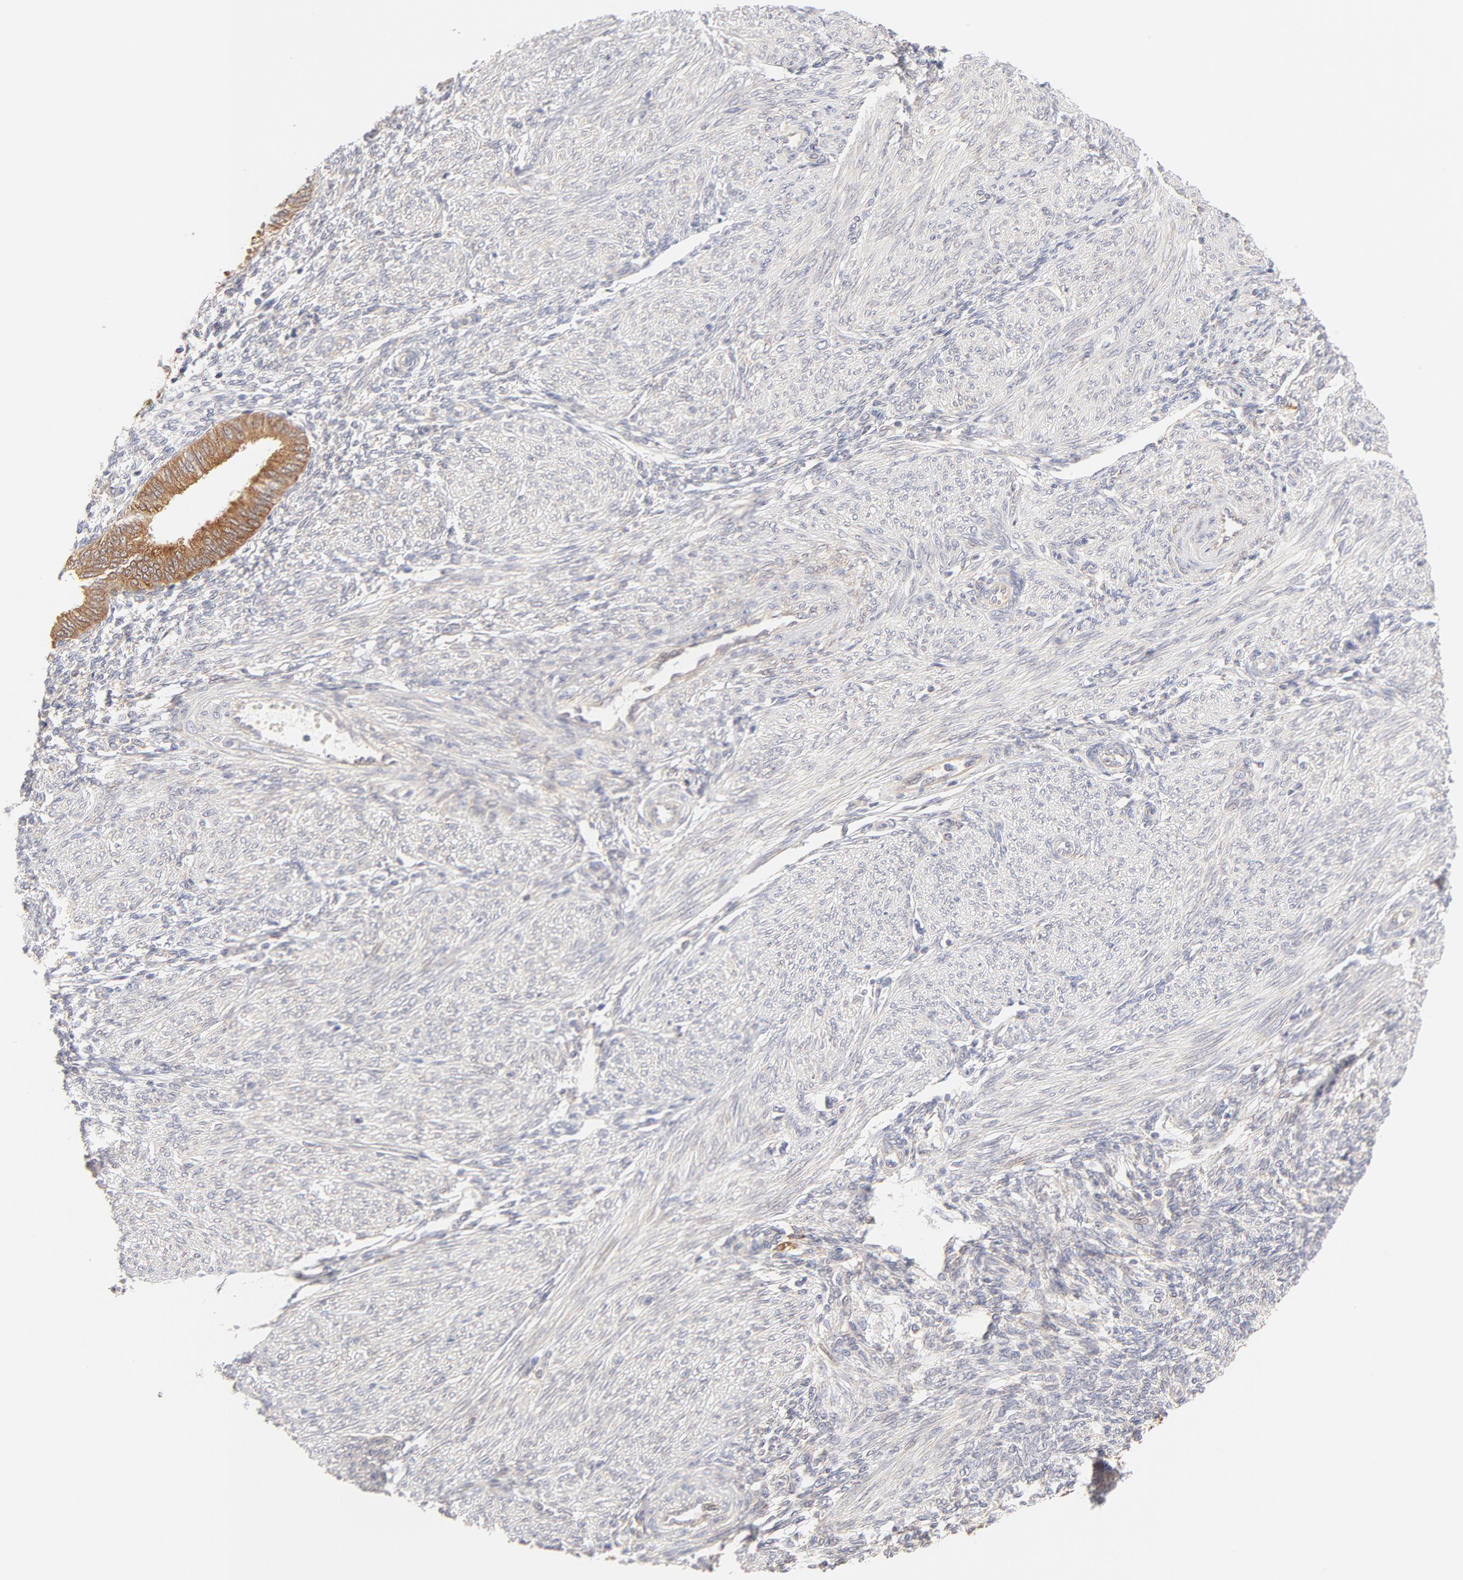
{"staining": {"intensity": "moderate", "quantity": ">75%", "location": "cytoplasmic/membranous"}, "tissue": "endometrial cancer", "cell_type": "Tumor cells", "image_type": "cancer", "snomed": [{"axis": "morphology", "description": "Adenocarcinoma, NOS"}, {"axis": "topography", "description": "Endometrium"}], "caption": "Human endometrial adenocarcinoma stained for a protein (brown) exhibits moderate cytoplasmic/membranous positive expression in approximately >75% of tumor cells.", "gene": "RPS6KA1", "patient": {"sex": "female", "age": 51}}